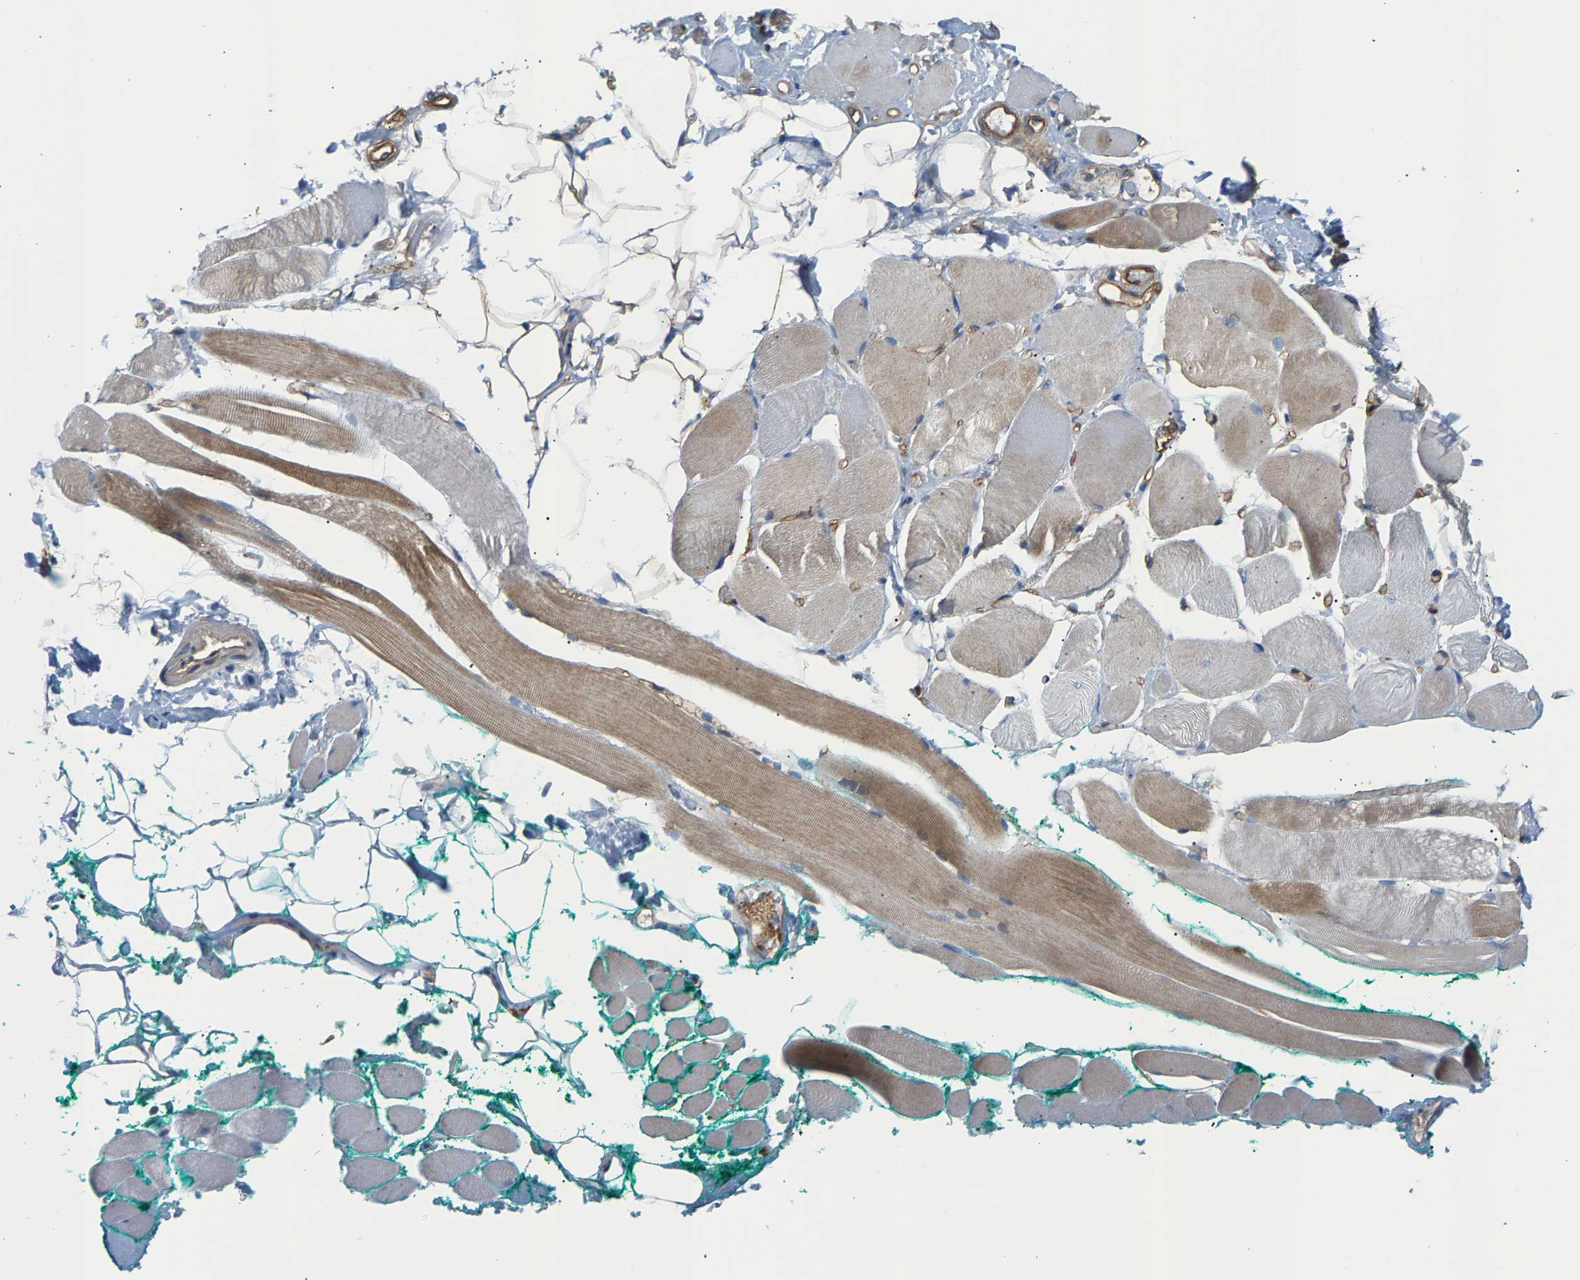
{"staining": {"intensity": "moderate", "quantity": "25%-75%", "location": "cytoplasmic/membranous"}, "tissue": "skeletal muscle", "cell_type": "Myocytes", "image_type": "normal", "snomed": [{"axis": "morphology", "description": "Normal tissue, NOS"}, {"axis": "topography", "description": "Skeletal muscle"}, {"axis": "topography", "description": "Peripheral nerve tissue"}], "caption": "Skeletal muscle stained with DAB immunohistochemistry reveals medium levels of moderate cytoplasmic/membranous expression in approximately 25%-75% of myocytes.", "gene": "KRTAP27", "patient": {"sex": "female", "age": 84}}